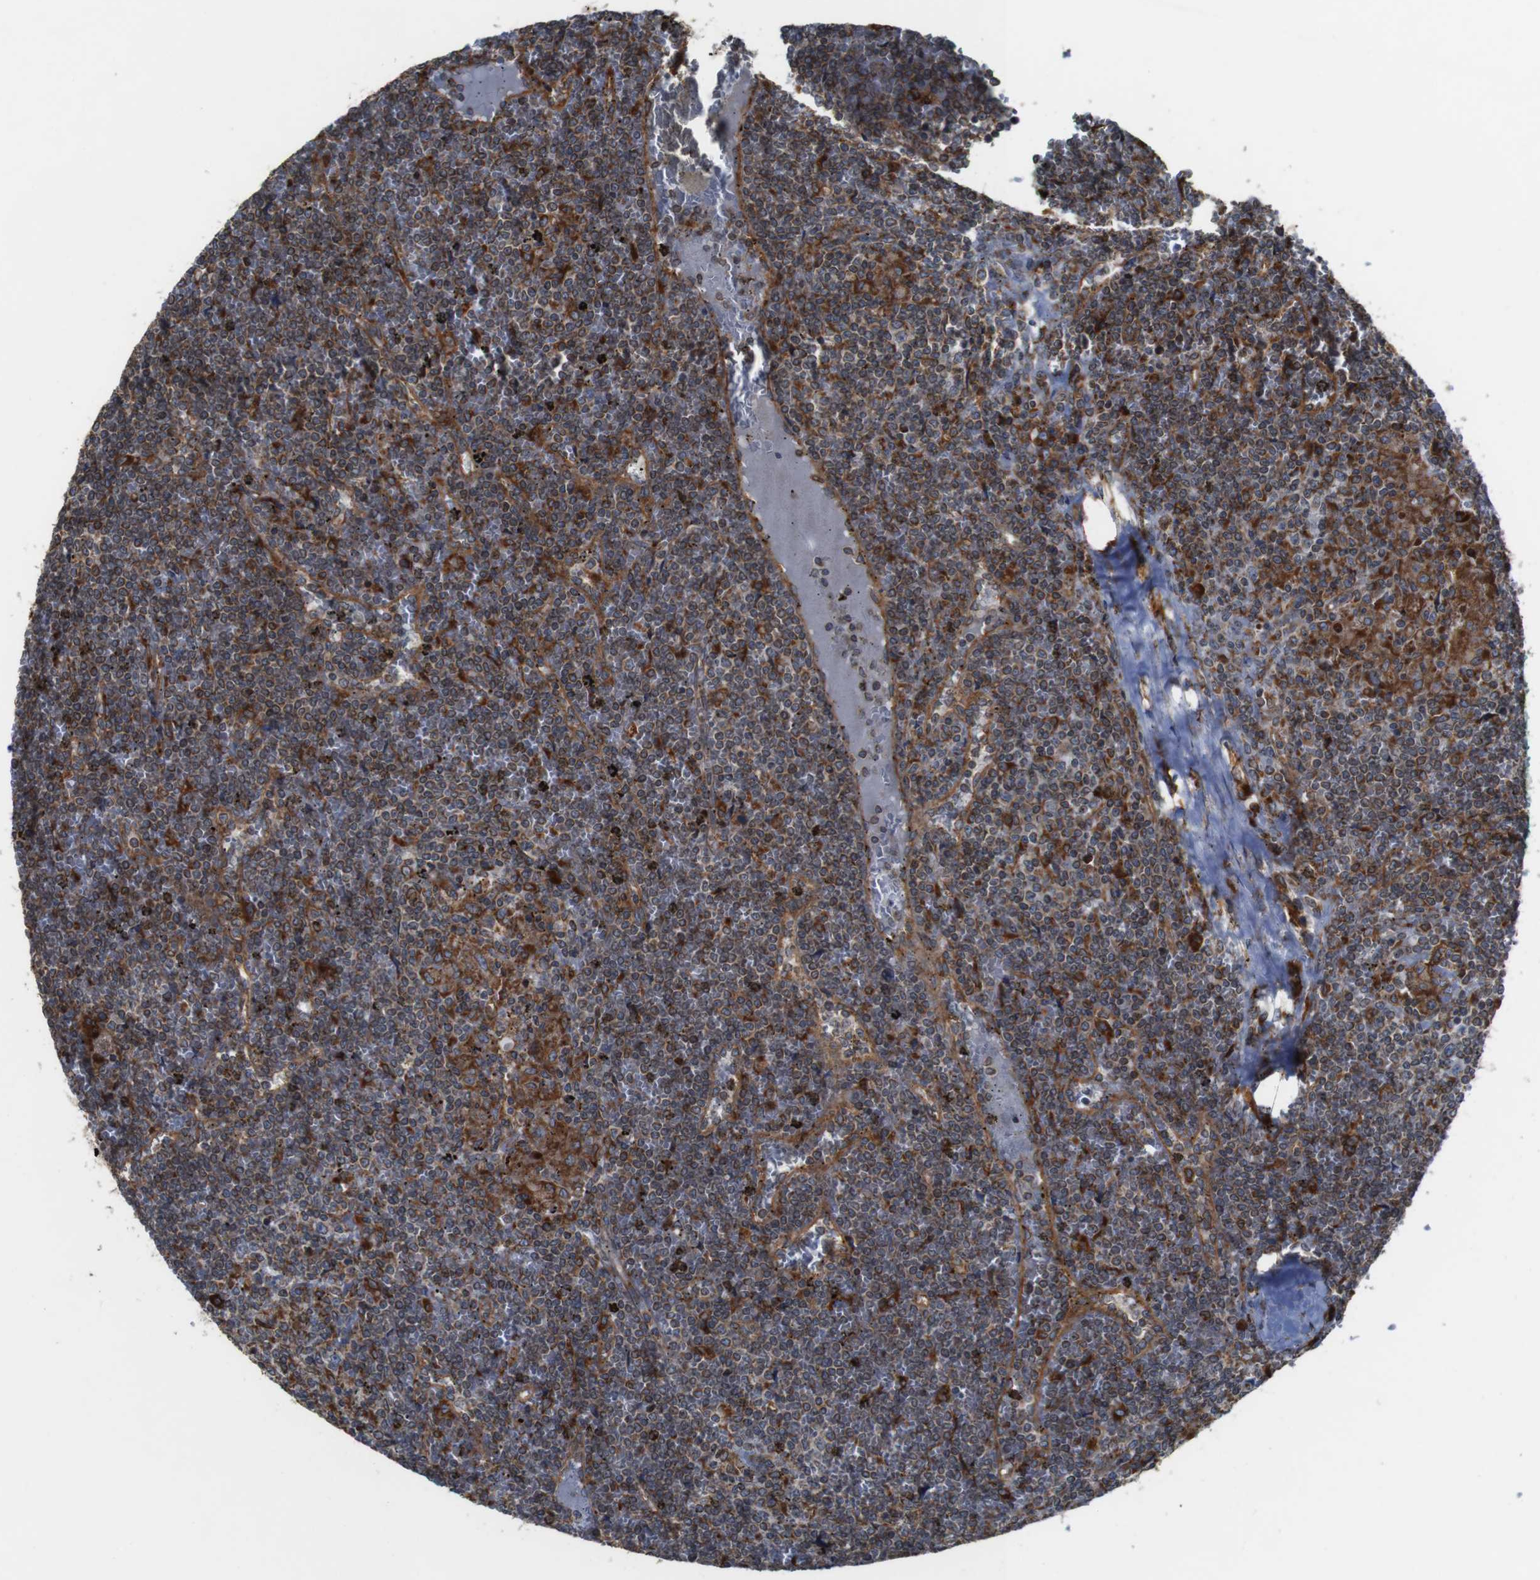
{"staining": {"intensity": "moderate", "quantity": "25%-75%", "location": "cytoplasmic/membranous"}, "tissue": "lymphoma", "cell_type": "Tumor cells", "image_type": "cancer", "snomed": [{"axis": "morphology", "description": "Malignant lymphoma, non-Hodgkin's type, Low grade"}, {"axis": "topography", "description": "Spleen"}], "caption": "Immunohistochemistry (IHC) histopathology image of neoplastic tissue: malignant lymphoma, non-Hodgkin's type (low-grade) stained using immunohistochemistry reveals medium levels of moderate protein expression localized specifically in the cytoplasmic/membranous of tumor cells, appearing as a cytoplasmic/membranous brown color.", "gene": "UGGT1", "patient": {"sex": "female", "age": 19}}